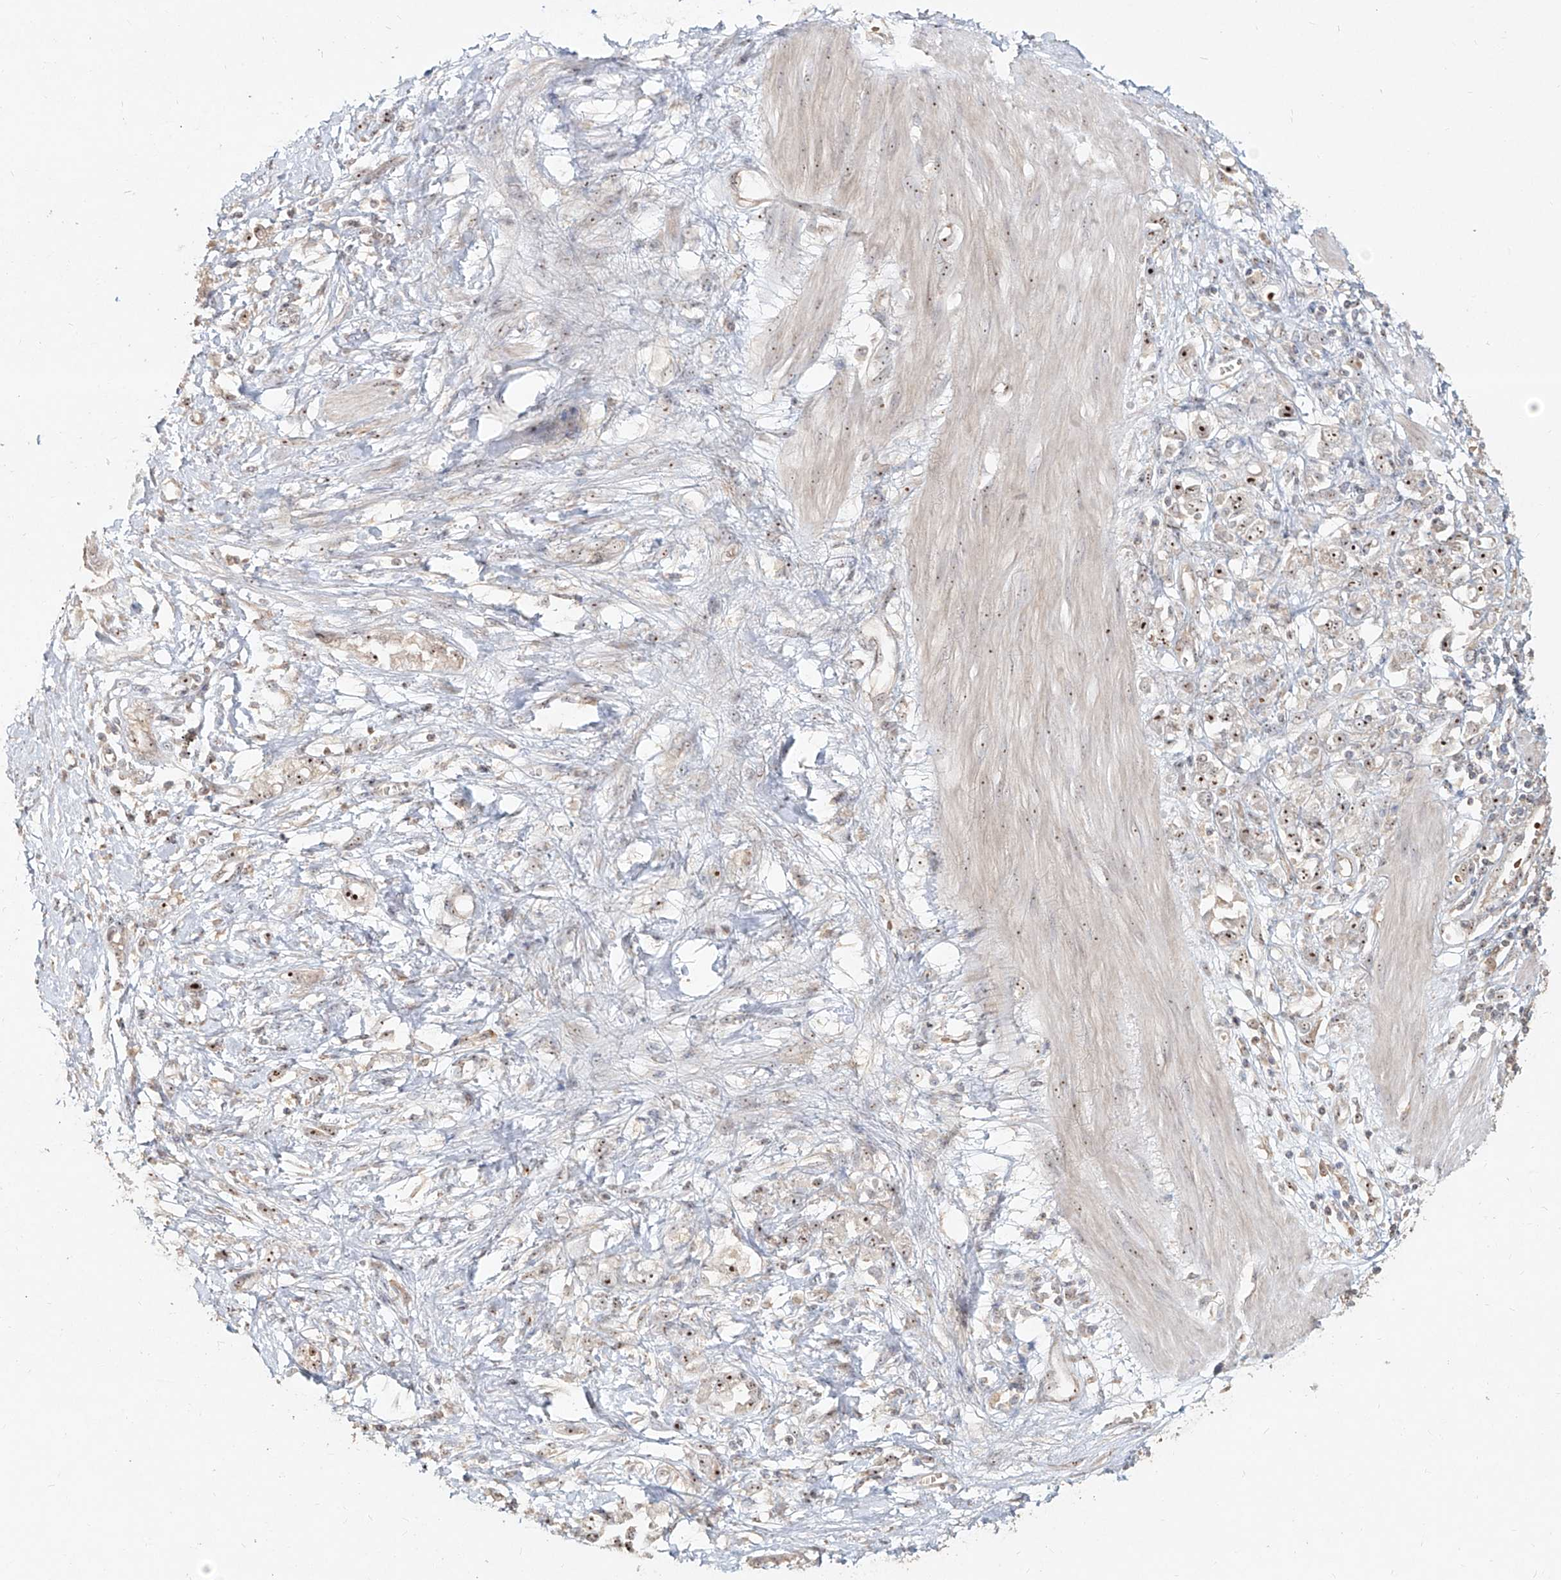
{"staining": {"intensity": "moderate", "quantity": ">75%", "location": "nuclear"}, "tissue": "stomach cancer", "cell_type": "Tumor cells", "image_type": "cancer", "snomed": [{"axis": "morphology", "description": "Adenocarcinoma, NOS"}, {"axis": "topography", "description": "Stomach"}], "caption": "Human stomach cancer (adenocarcinoma) stained with a protein marker shows moderate staining in tumor cells.", "gene": "BYSL", "patient": {"sex": "female", "age": 76}}